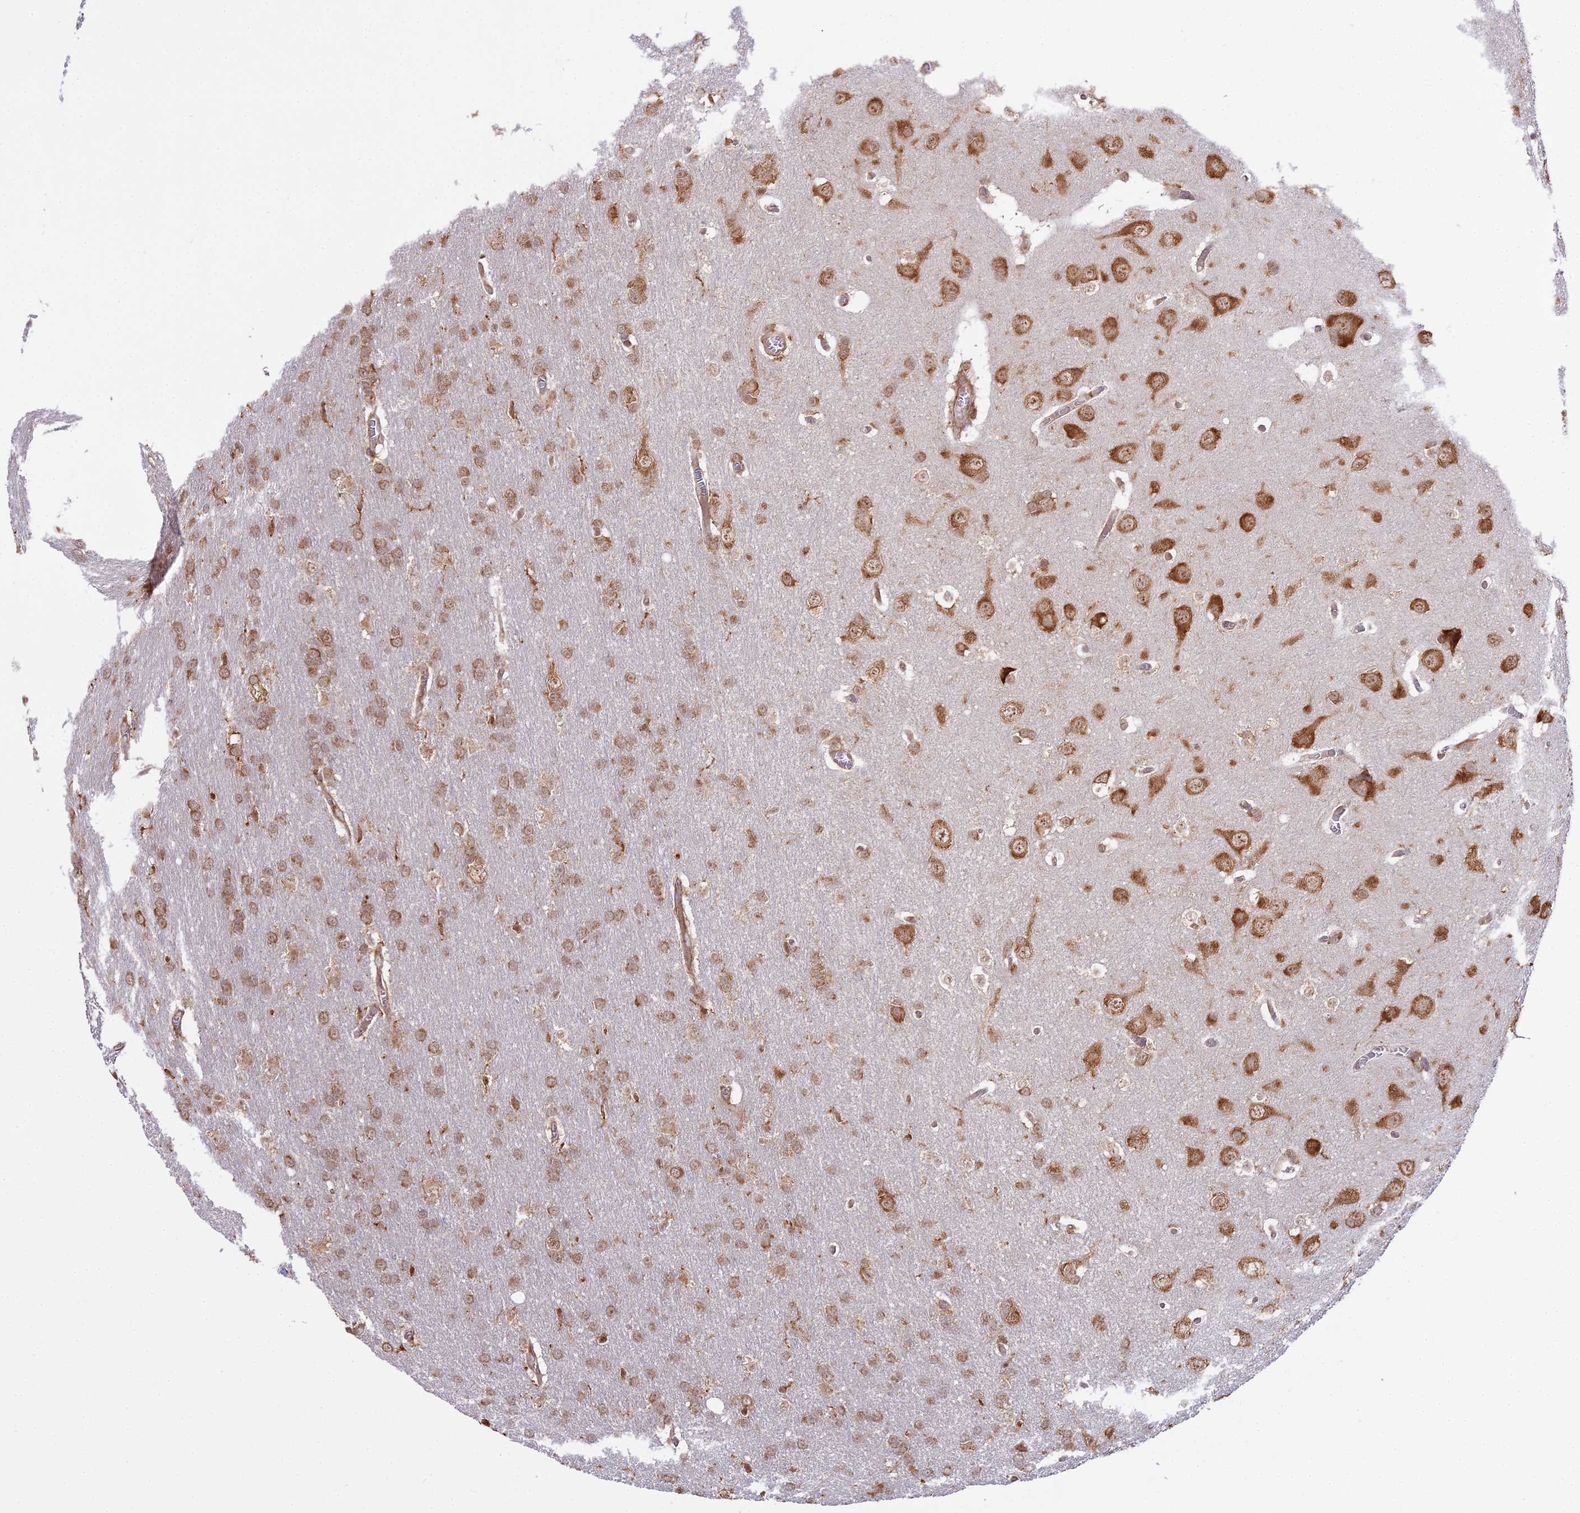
{"staining": {"intensity": "moderate", "quantity": ">75%", "location": "cytoplasmic/membranous"}, "tissue": "glioma", "cell_type": "Tumor cells", "image_type": "cancer", "snomed": [{"axis": "morphology", "description": "Glioma, malignant, Low grade"}, {"axis": "topography", "description": "Brain"}], "caption": "Approximately >75% of tumor cells in malignant glioma (low-grade) display moderate cytoplasmic/membranous protein expression as visualized by brown immunohistochemical staining.", "gene": "RPL26", "patient": {"sex": "female", "age": 32}}